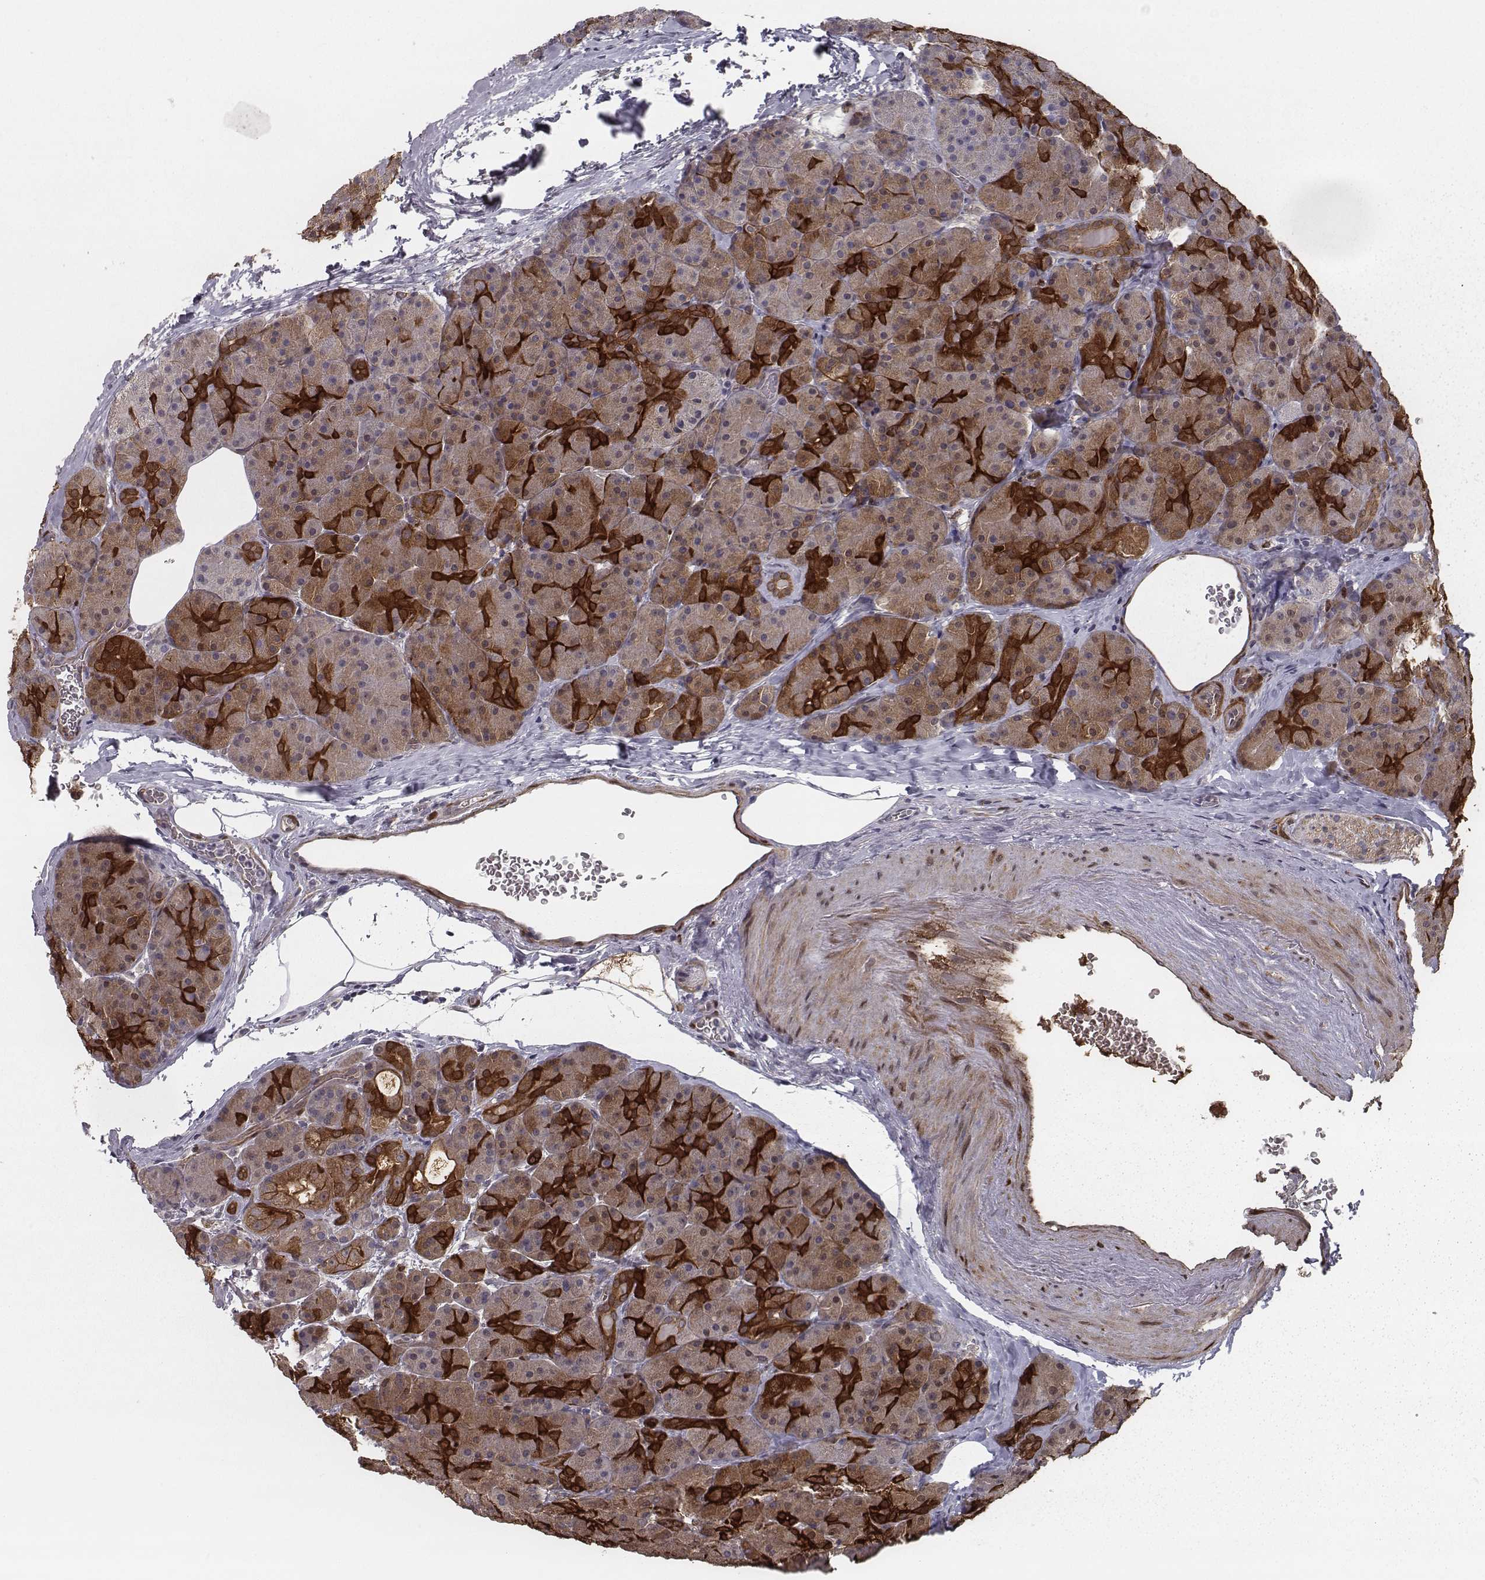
{"staining": {"intensity": "strong", "quantity": "<25%", "location": "cytoplasmic/membranous"}, "tissue": "pancreas", "cell_type": "Exocrine glandular cells", "image_type": "normal", "snomed": [{"axis": "morphology", "description": "Normal tissue, NOS"}, {"axis": "topography", "description": "Pancreas"}], "caption": "Human pancreas stained with a protein marker reveals strong staining in exocrine glandular cells.", "gene": "ISYNA1", "patient": {"sex": "male", "age": 57}}